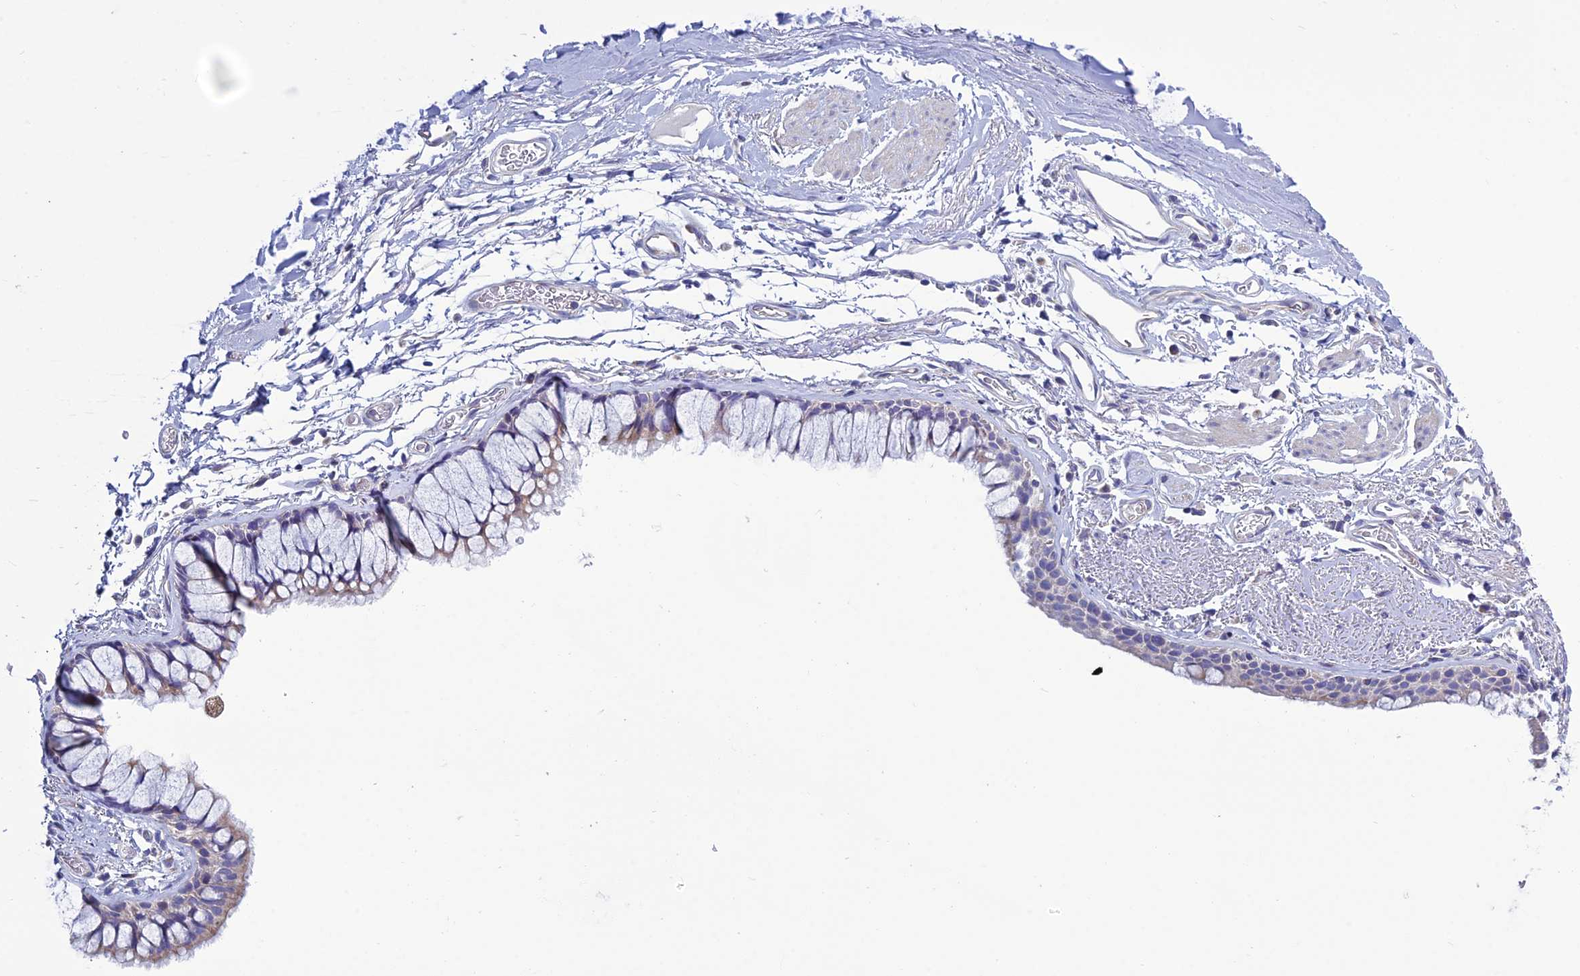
{"staining": {"intensity": "weak", "quantity": "25%-75%", "location": "cytoplasmic/membranous"}, "tissue": "bronchus", "cell_type": "Respiratory epithelial cells", "image_type": "normal", "snomed": [{"axis": "morphology", "description": "Normal tissue, NOS"}, {"axis": "topography", "description": "Bronchus"}], "caption": "Respiratory epithelial cells reveal low levels of weak cytoplasmic/membranous positivity in approximately 25%-75% of cells in normal bronchus.", "gene": "BHMT2", "patient": {"sex": "male", "age": 65}}